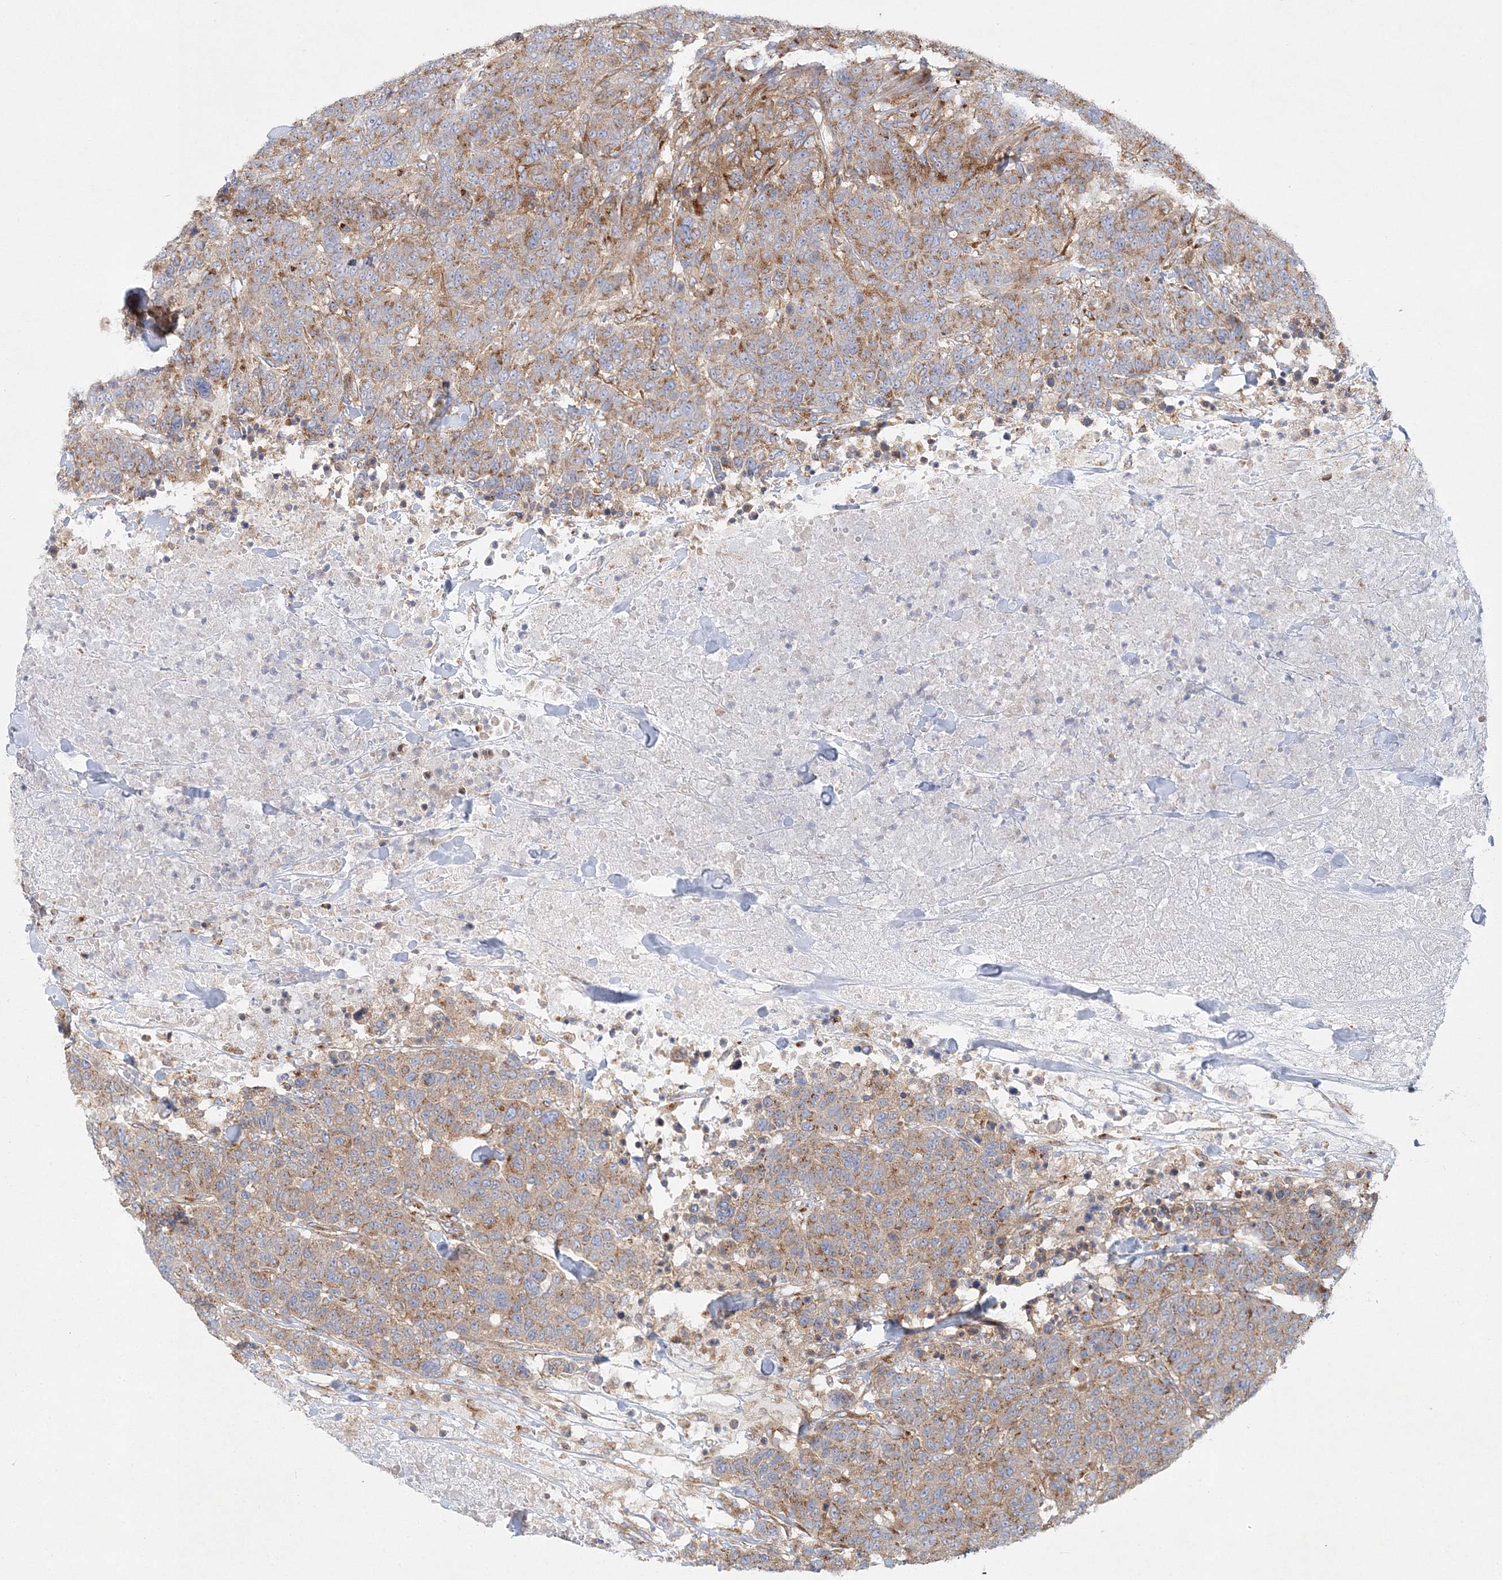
{"staining": {"intensity": "moderate", "quantity": ">75%", "location": "cytoplasmic/membranous"}, "tissue": "breast cancer", "cell_type": "Tumor cells", "image_type": "cancer", "snomed": [{"axis": "morphology", "description": "Duct carcinoma"}, {"axis": "topography", "description": "Breast"}], "caption": "Moderate cytoplasmic/membranous protein staining is seen in about >75% of tumor cells in intraductal carcinoma (breast).", "gene": "SEC23IP", "patient": {"sex": "female", "age": 37}}